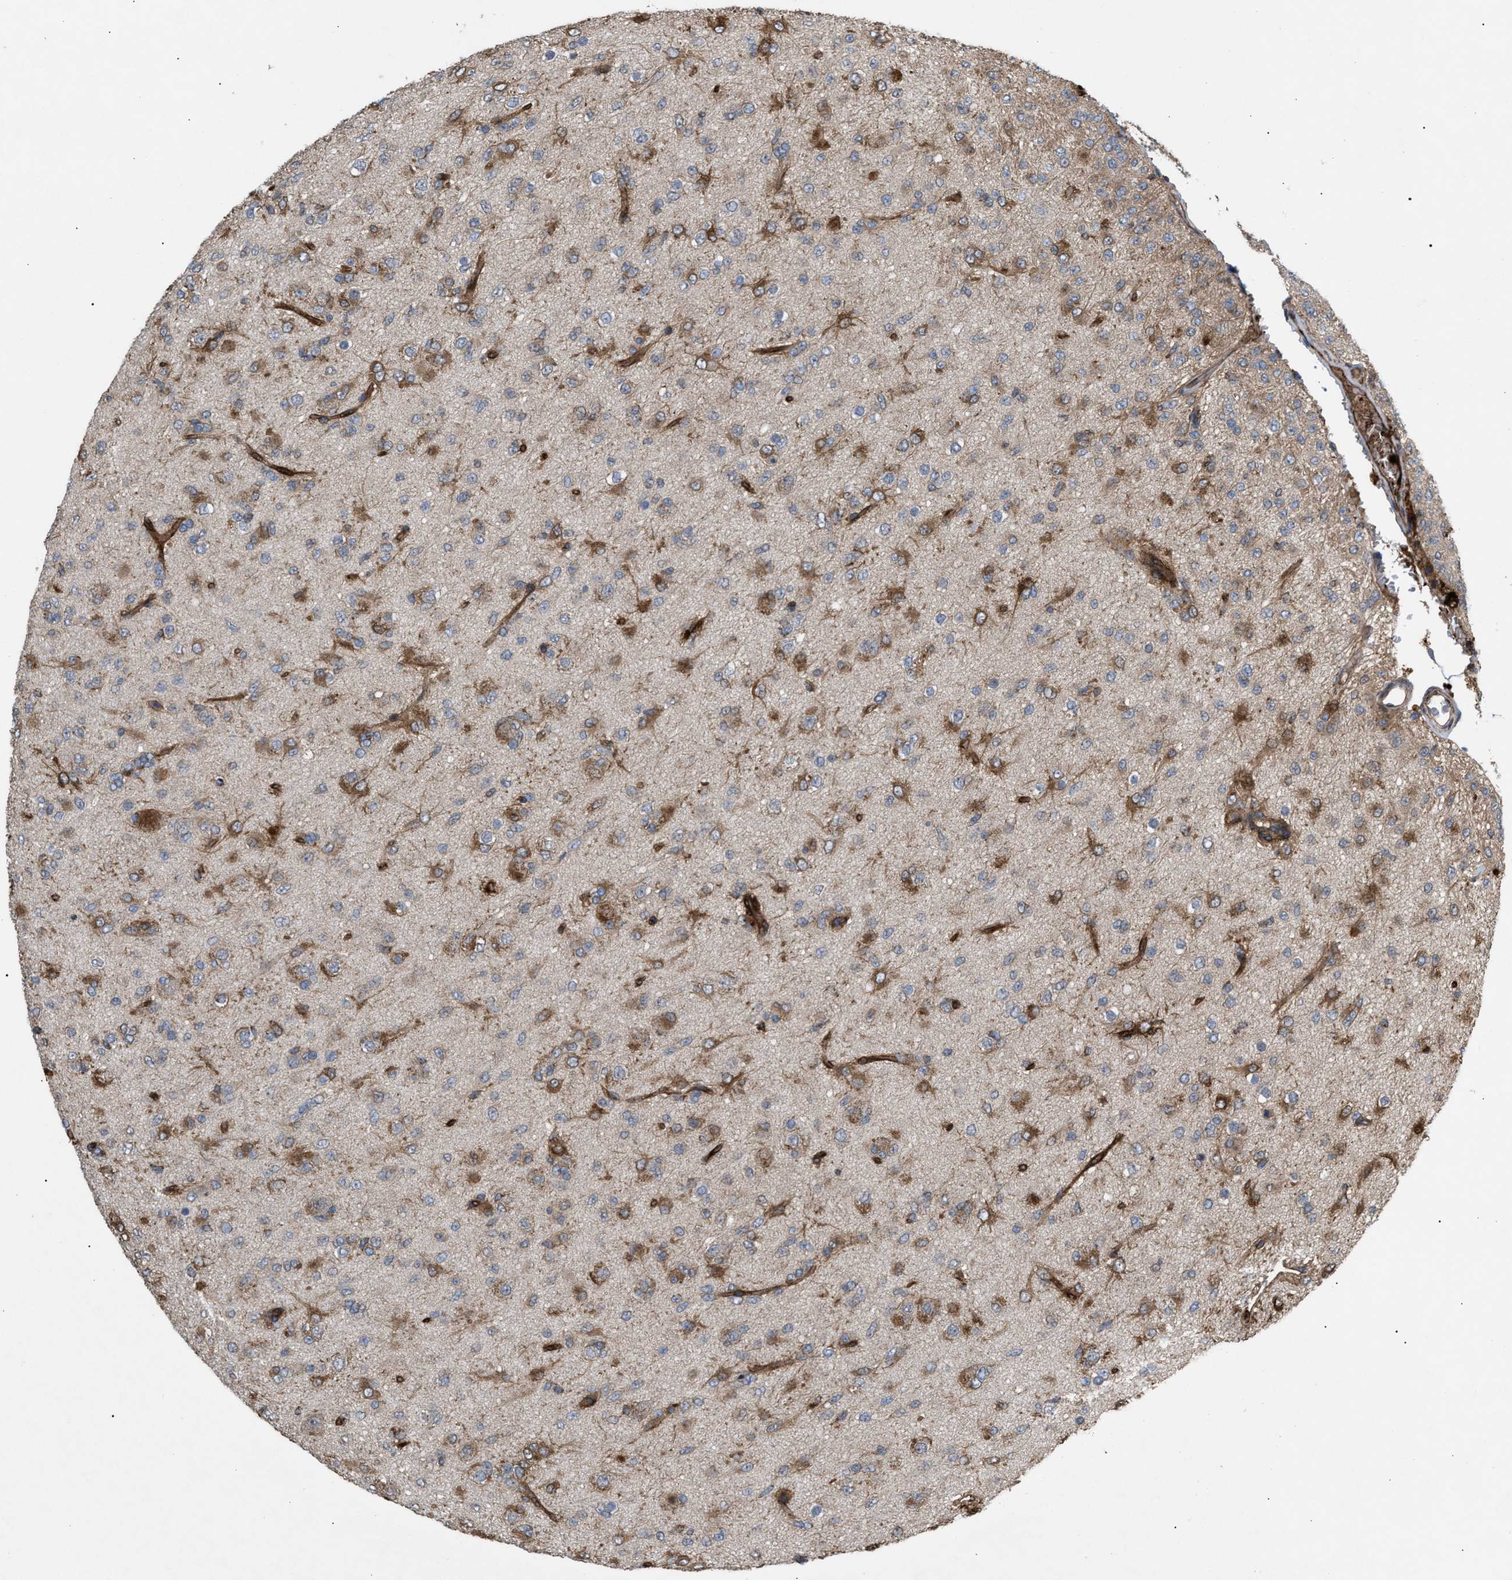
{"staining": {"intensity": "moderate", "quantity": ">75%", "location": "cytoplasmic/membranous"}, "tissue": "glioma", "cell_type": "Tumor cells", "image_type": "cancer", "snomed": [{"axis": "morphology", "description": "Glioma, malignant, Low grade"}, {"axis": "topography", "description": "Brain"}], "caption": "Brown immunohistochemical staining in human glioma reveals moderate cytoplasmic/membranous positivity in about >75% of tumor cells.", "gene": "GCC1", "patient": {"sex": "male", "age": 65}}